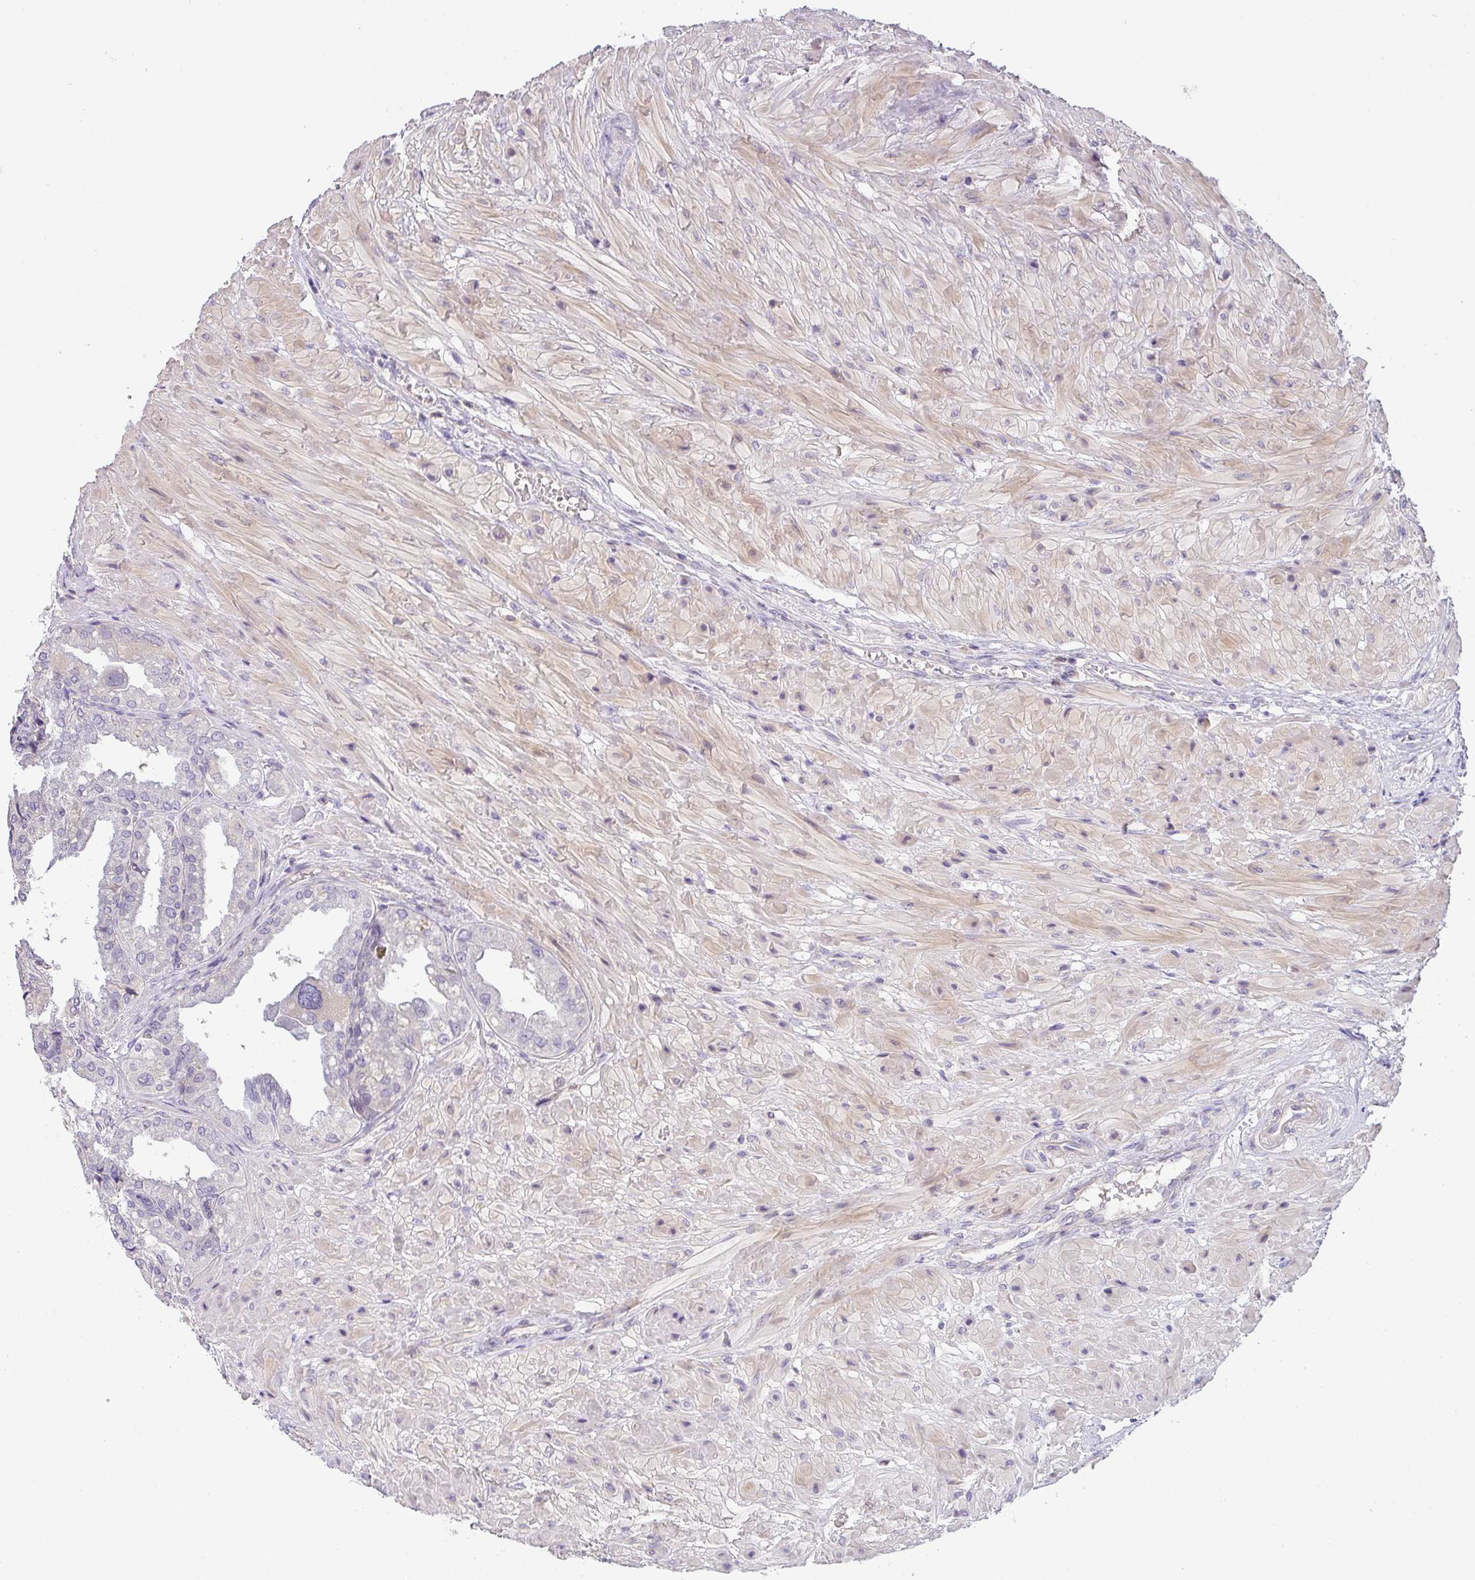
{"staining": {"intensity": "negative", "quantity": "none", "location": "none"}, "tissue": "seminal vesicle", "cell_type": "Glandular cells", "image_type": "normal", "snomed": [{"axis": "morphology", "description": "Normal tissue, NOS"}, {"axis": "topography", "description": "Seminal veicle"}], "caption": "Immunohistochemistry photomicrograph of unremarkable seminal vesicle stained for a protein (brown), which shows no staining in glandular cells.", "gene": "FILIP1", "patient": {"sex": "male", "age": 55}}